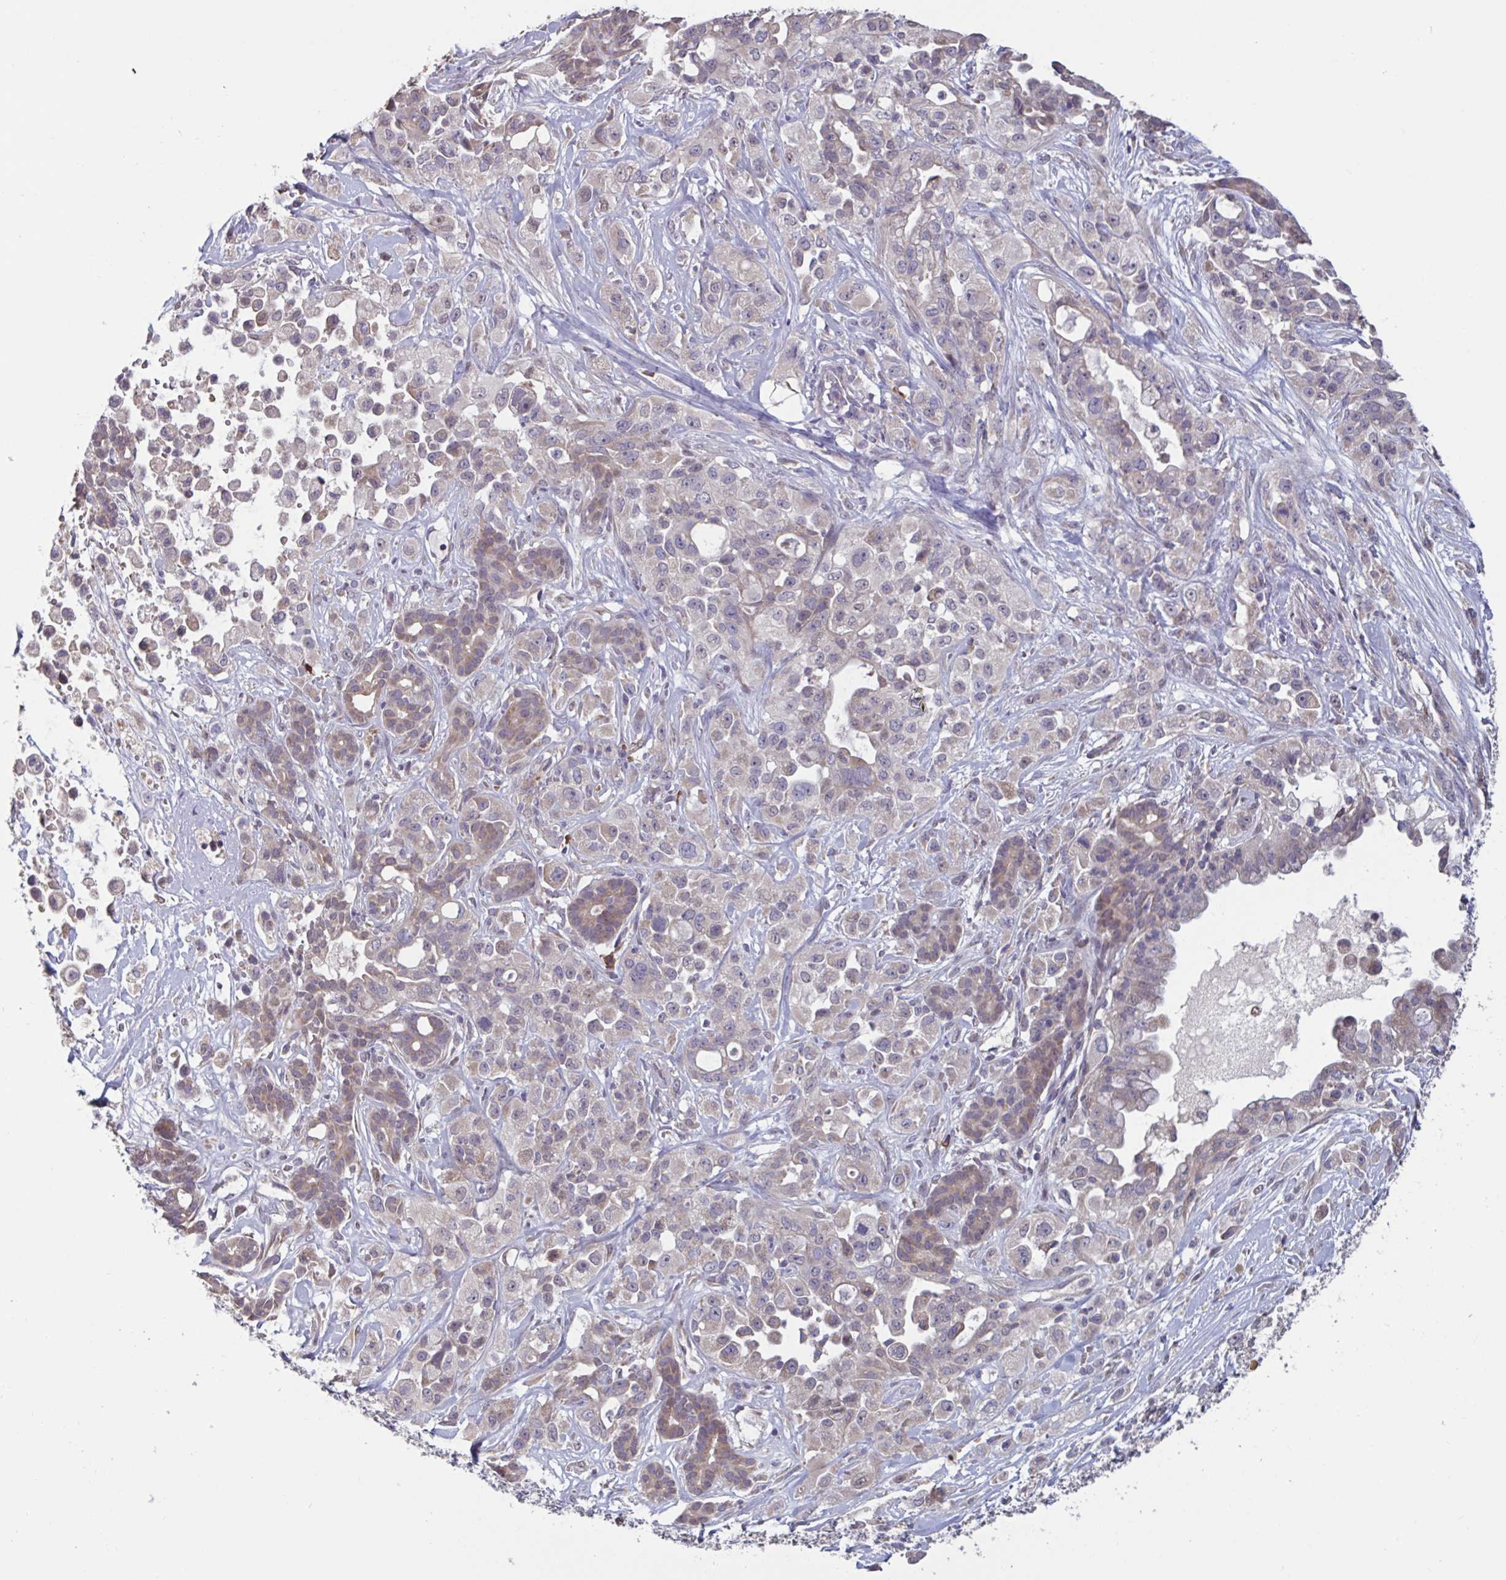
{"staining": {"intensity": "weak", "quantity": "<25%", "location": "cytoplasmic/membranous"}, "tissue": "pancreatic cancer", "cell_type": "Tumor cells", "image_type": "cancer", "snomed": [{"axis": "morphology", "description": "Adenocarcinoma, NOS"}, {"axis": "topography", "description": "Pancreas"}], "caption": "Pancreatic cancer was stained to show a protein in brown. There is no significant positivity in tumor cells.", "gene": "CD1E", "patient": {"sex": "male", "age": 44}}